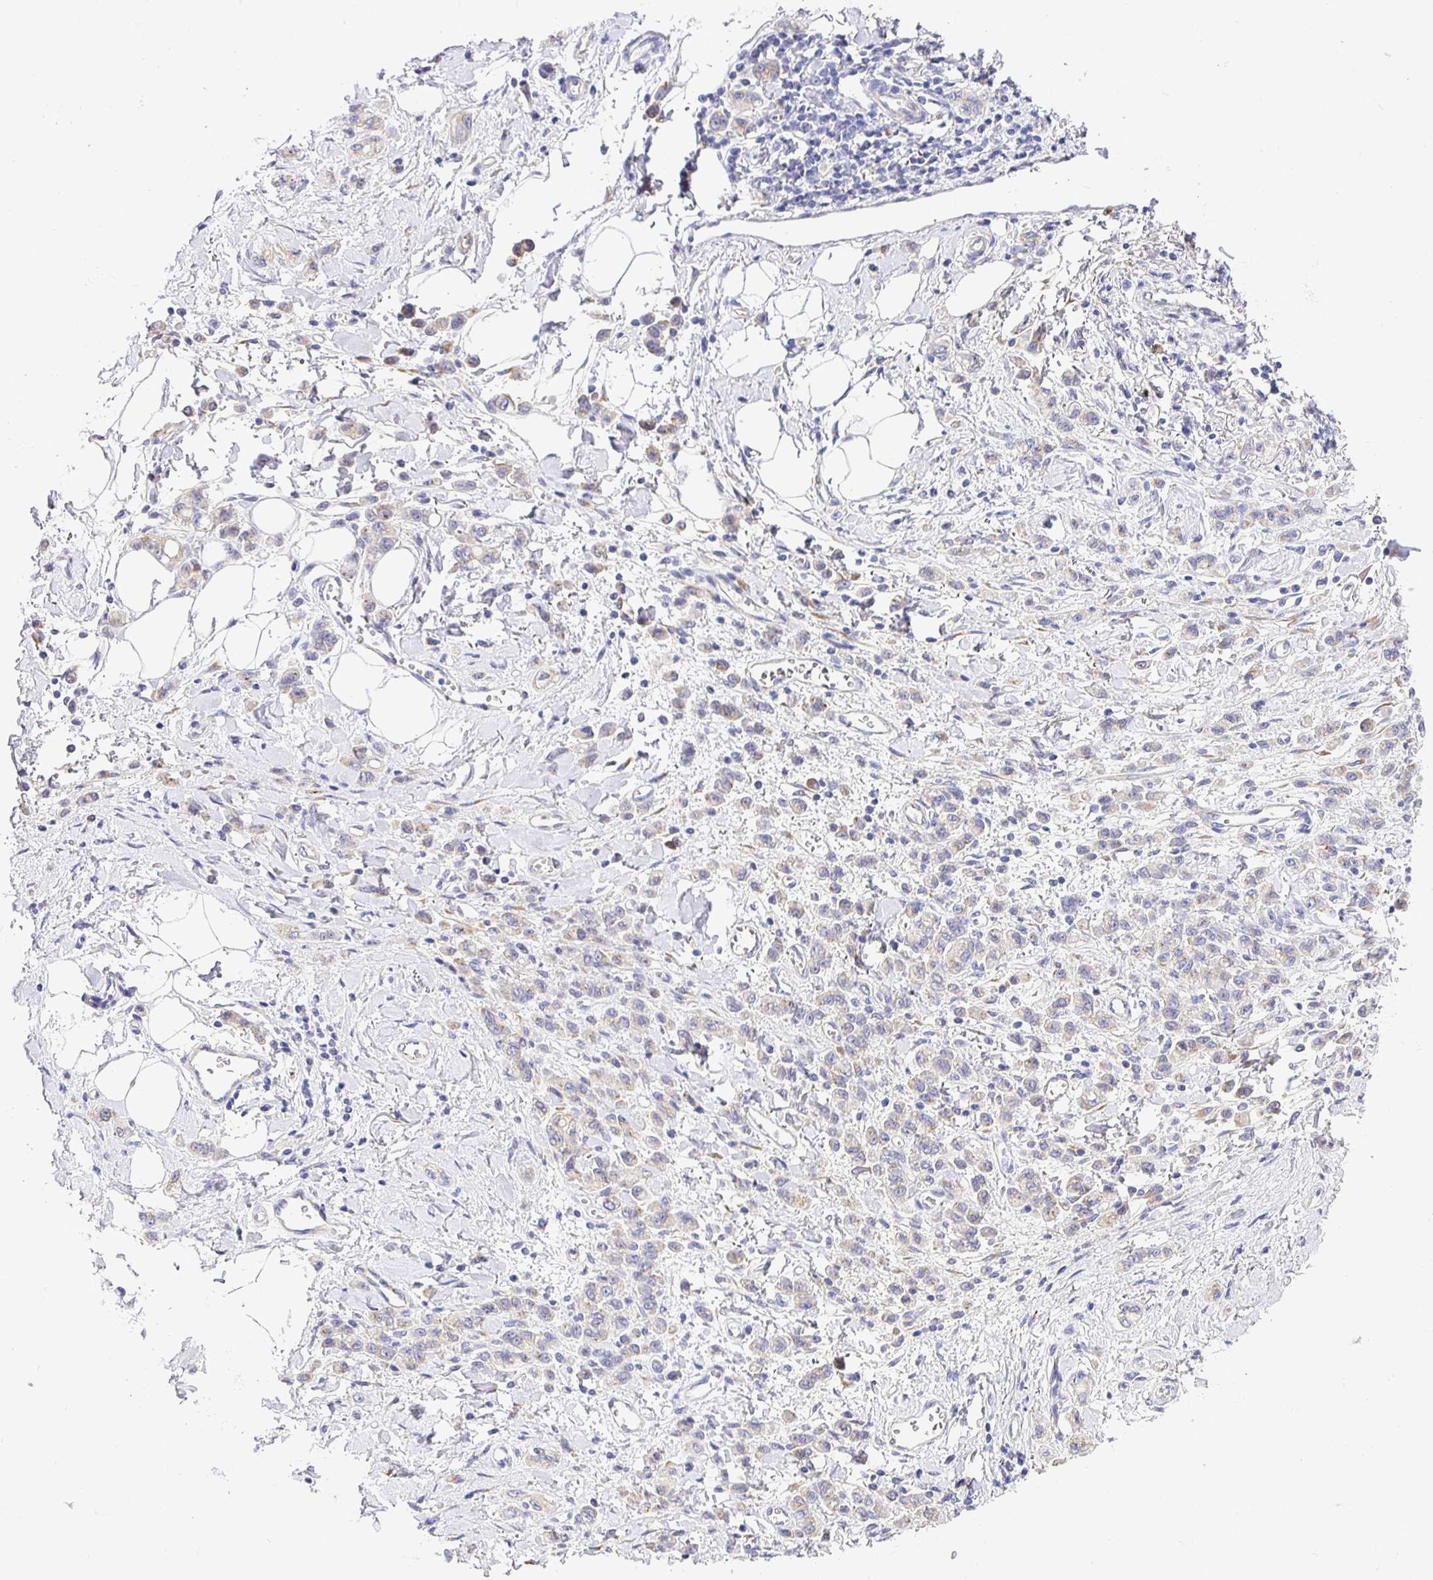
{"staining": {"intensity": "weak", "quantity": "<25%", "location": "cytoplasmic/membranous"}, "tissue": "stomach cancer", "cell_type": "Tumor cells", "image_type": "cancer", "snomed": [{"axis": "morphology", "description": "Adenocarcinoma, NOS"}, {"axis": "topography", "description": "Stomach"}], "caption": "Histopathology image shows no protein staining in tumor cells of stomach adenocarcinoma tissue.", "gene": "OPALIN", "patient": {"sex": "male", "age": 77}}